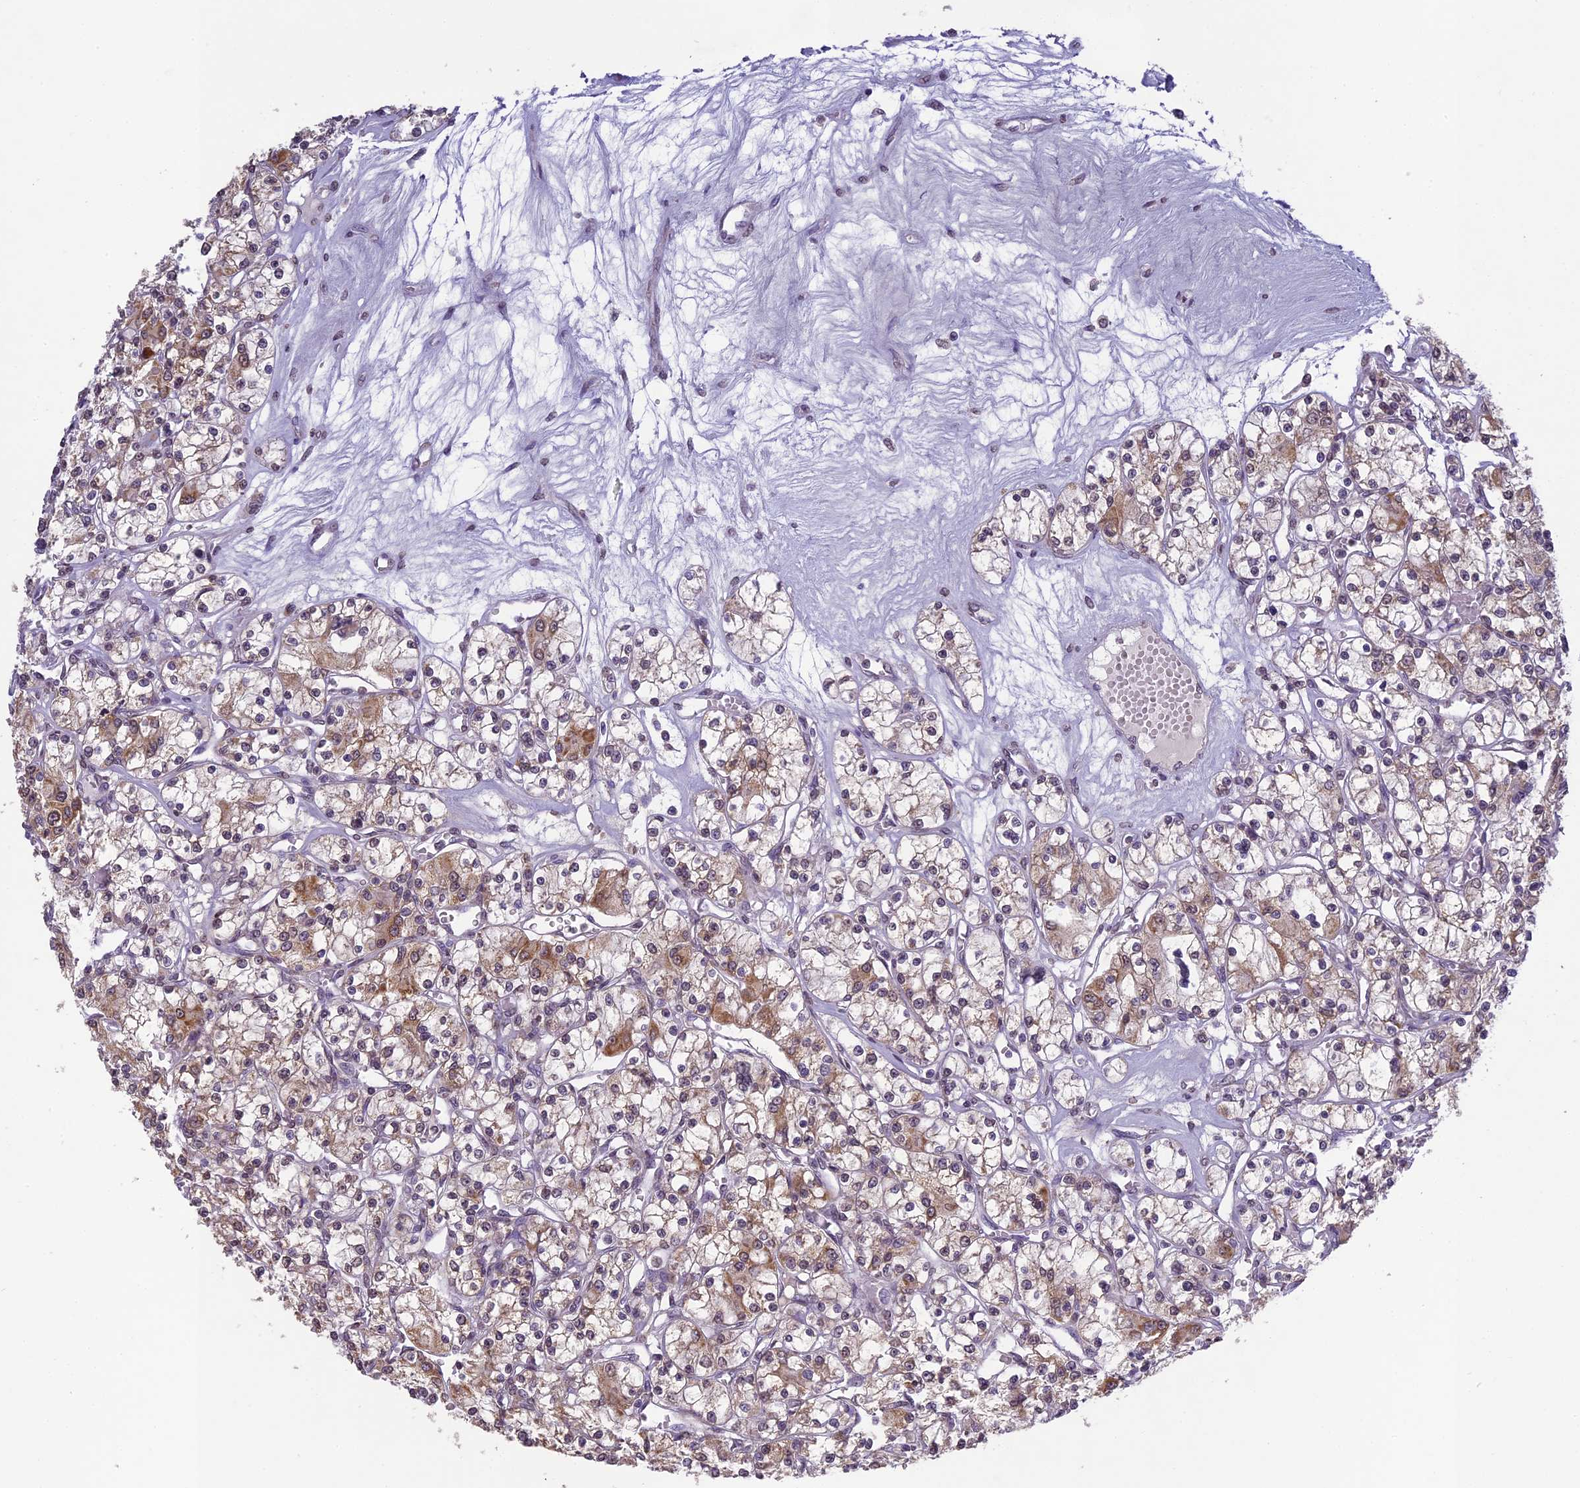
{"staining": {"intensity": "moderate", "quantity": "25%-75%", "location": "cytoplasmic/membranous"}, "tissue": "renal cancer", "cell_type": "Tumor cells", "image_type": "cancer", "snomed": [{"axis": "morphology", "description": "Adenocarcinoma, NOS"}, {"axis": "topography", "description": "Kidney"}], "caption": "Protein expression analysis of human adenocarcinoma (renal) reveals moderate cytoplasmic/membranous expression in approximately 25%-75% of tumor cells.", "gene": "ERG28", "patient": {"sex": "female", "age": 59}}